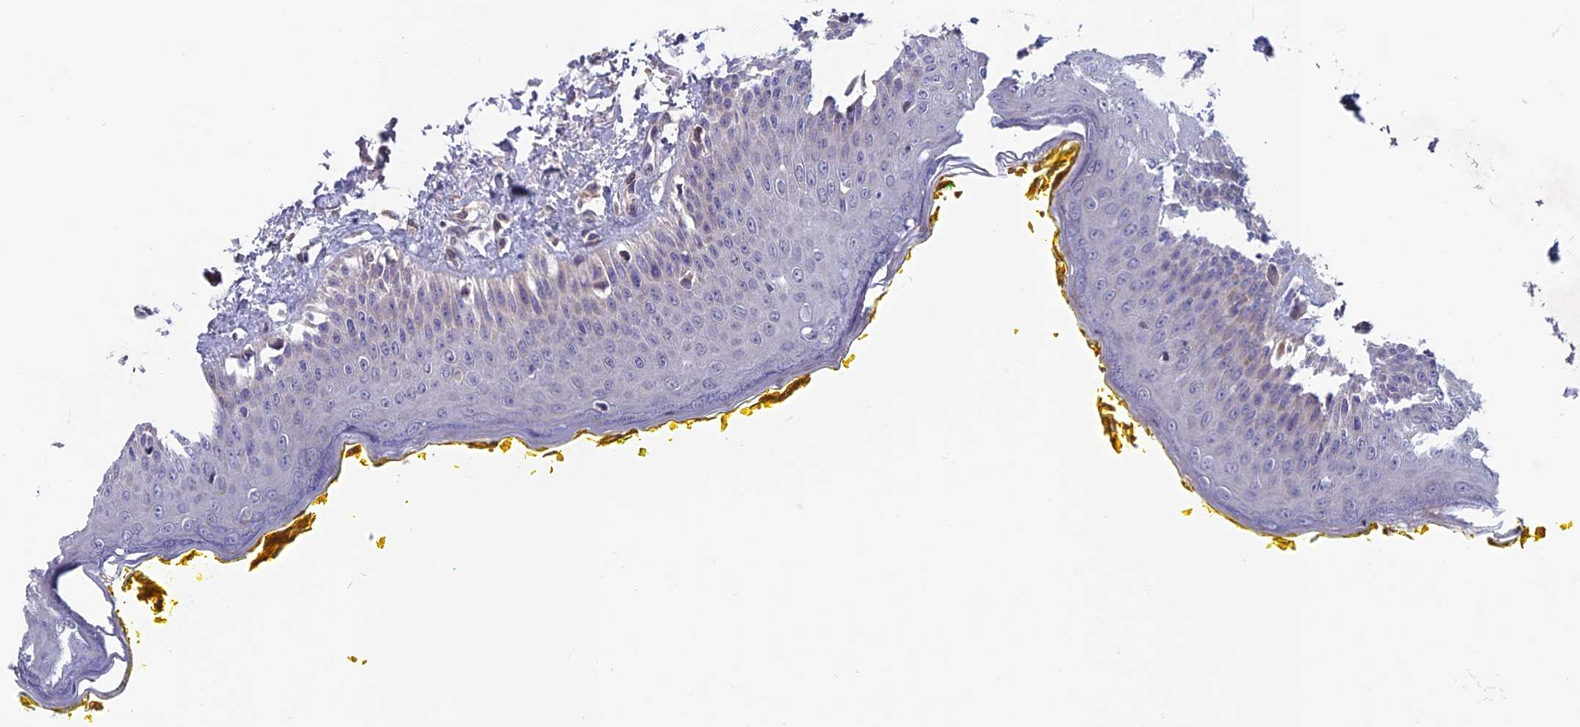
{"staining": {"intensity": "weak", "quantity": "25%-75%", "location": "cytoplasmic/membranous"}, "tissue": "oral mucosa", "cell_type": "Squamous epithelial cells", "image_type": "normal", "snomed": [{"axis": "morphology", "description": "Normal tissue, NOS"}, {"axis": "topography", "description": "Oral tissue"}], "caption": "Weak cytoplasmic/membranous expression is appreciated in approximately 25%-75% of squamous epithelial cells in unremarkable oral mucosa.", "gene": "MAST2", "patient": {"sex": "female", "age": 70}}